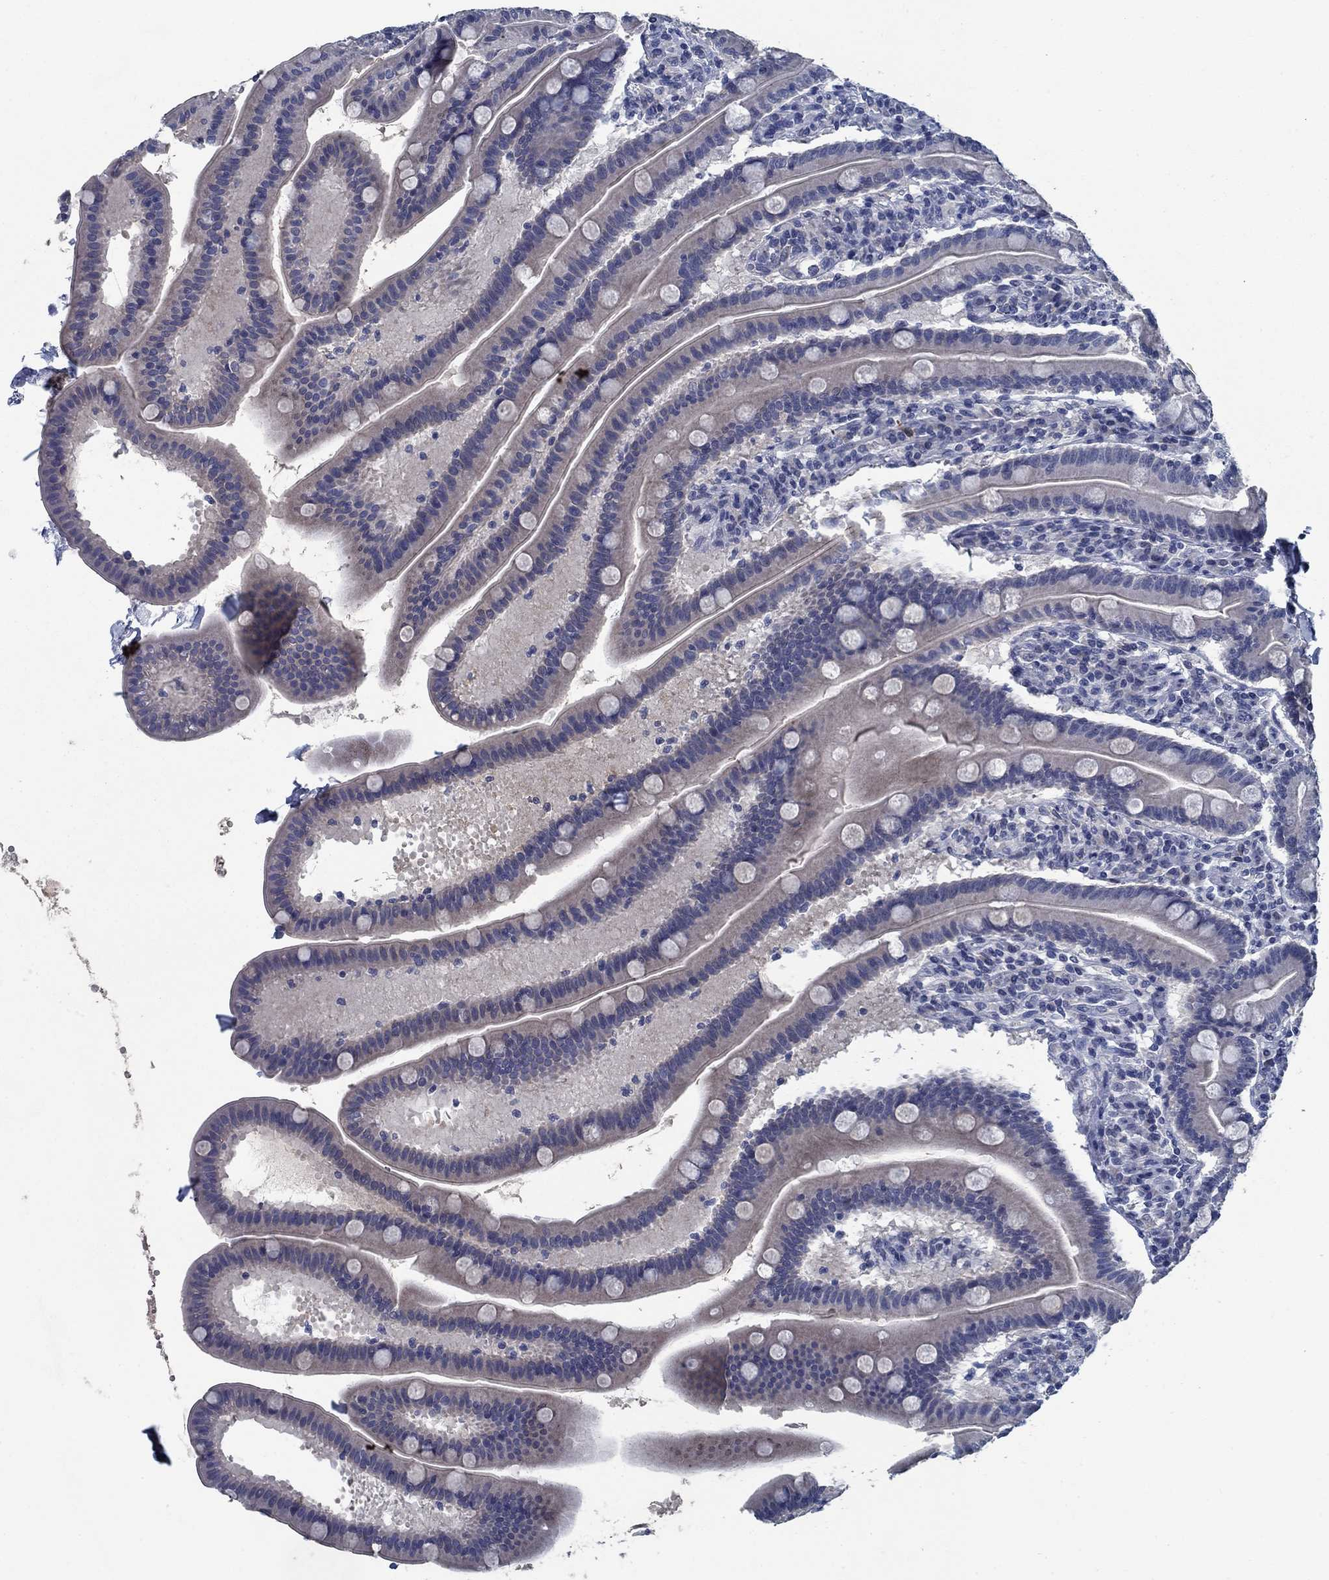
{"staining": {"intensity": "negative", "quantity": "none", "location": "none"}, "tissue": "small intestine", "cell_type": "Glandular cells", "image_type": "normal", "snomed": [{"axis": "morphology", "description": "Normal tissue, NOS"}, {"axis": "topography", "description": "Small intestine"}], "caption": "DAB immunohistochemical staining of benign human small intestine demonstrates no significant expression in glandular cells.", "gene": "PNMA8A", "patient": {"sex": "male", "age": 66}}